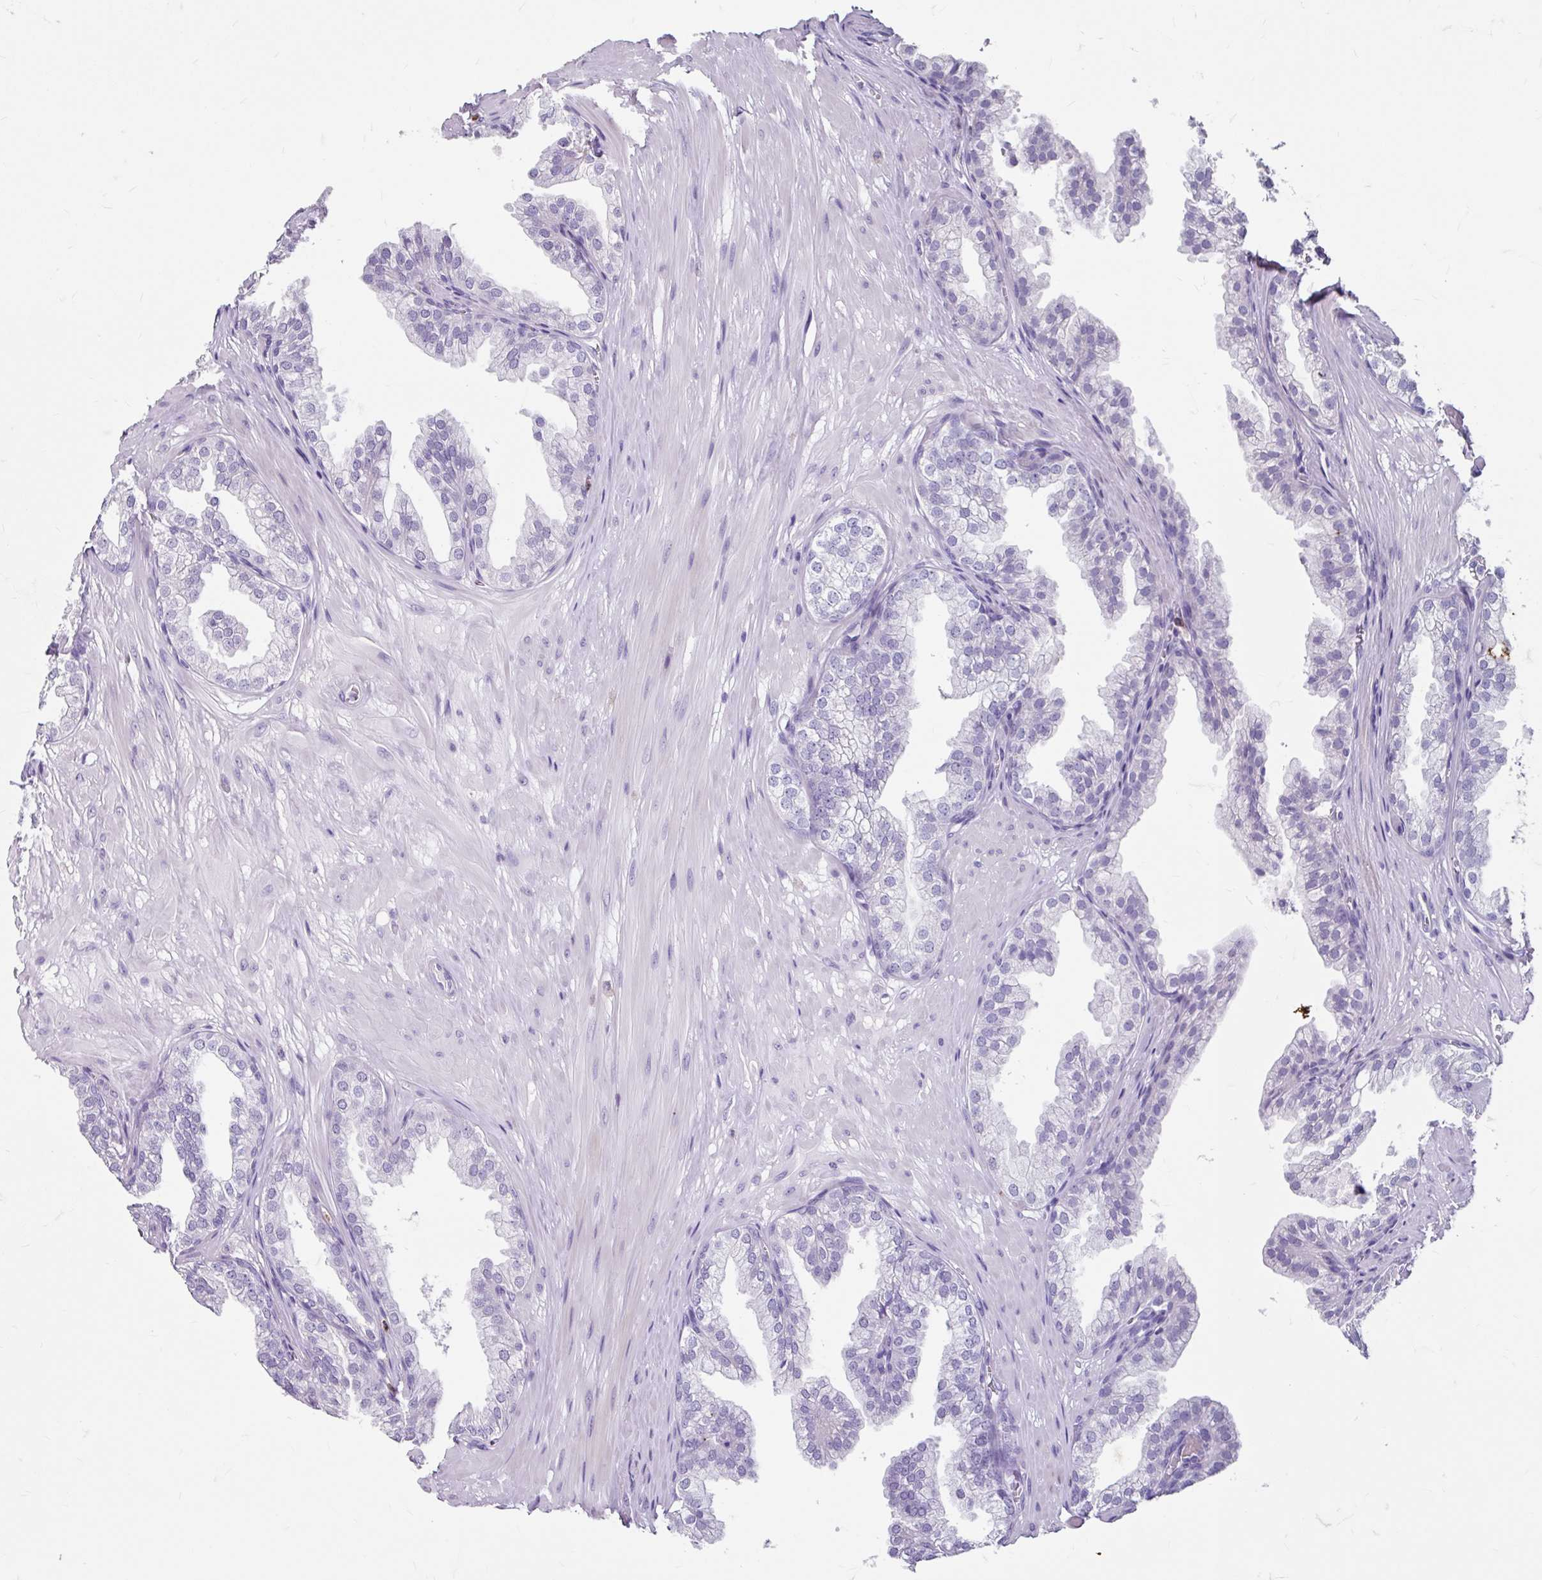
{"staining": {"intensity": "negative", "quantity": "none", "location": "none"}, "tissue": "prostate", "cell_type": "Glandular cells", "image_type": "normal", "snomed": [{"axis": "morphology", "description": "Normal tissue, NOS"}, {"axis": "topography", "description": "Prostate"}, {"axis": "topography", "description": "Peripheral nerve tissue"}], "caption": "High power microscopy histopathology image of an IHC photomicrograph of normal prostate, revealing no significant expression in glandular cells.", "gene": "ANKRD1", "patient": {"sex": "male", "age": 55}}